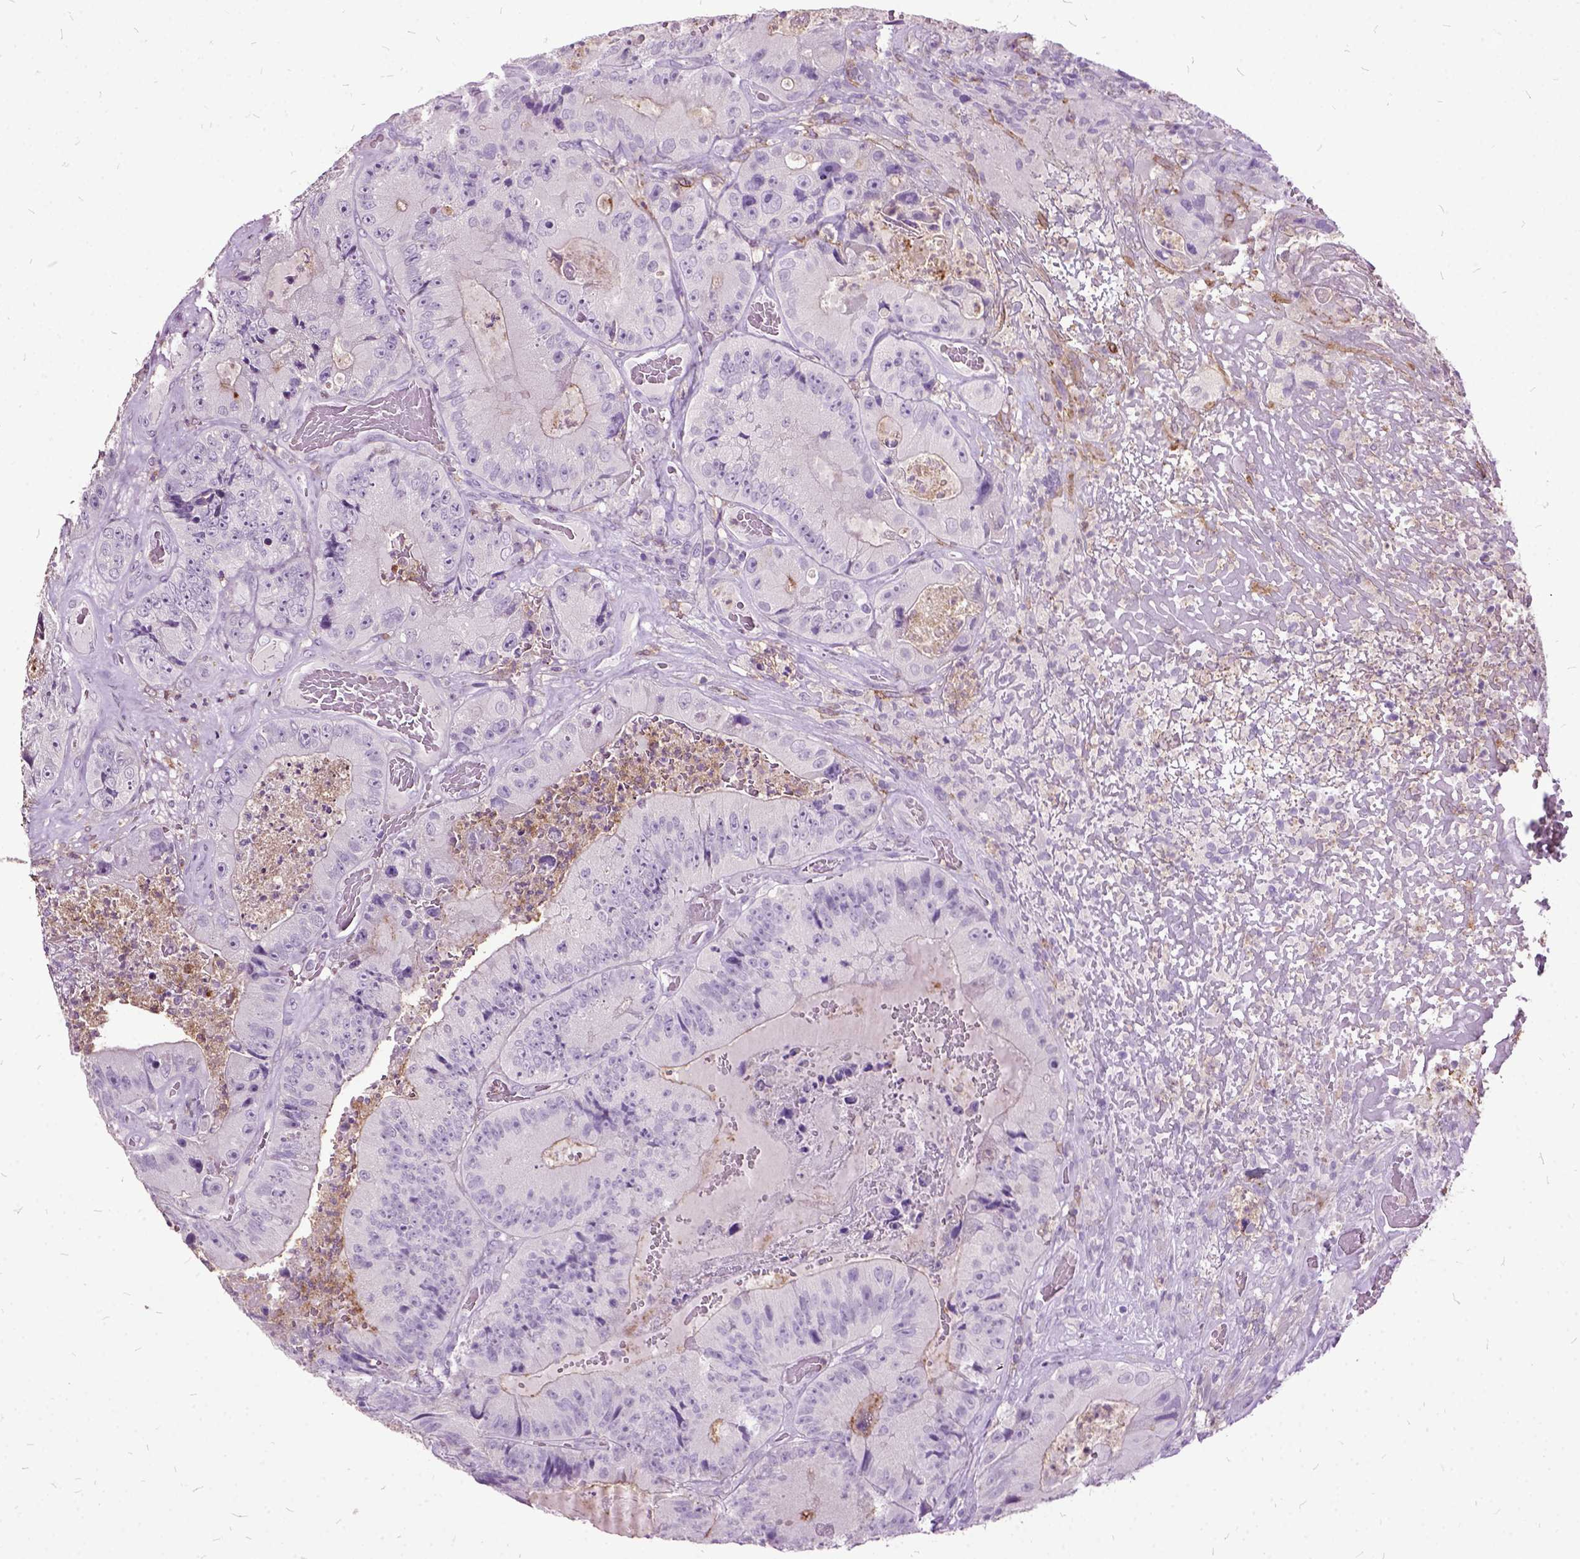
{"staining": {"intensity": "negative", "quantity": "none", "location": "none"}, "tissue": "colorectal cancer", "cell_type": "Tumor cells", "image_type": "cancer", "snomed": [{"axis": "morphology", "description": "Adenocarcinoma, NOS"}, {"axis": "topography", "description": "Colon"}], "caption": "Histopathology image shows no protein expression in tumor cells of colorectal cancer (adenocarcinoma) tissue. (DAB (3,3'-diaminobenzidine) immunohistochemistry, high magnification).", "gene": "MME", "patient": {"sex": "female", "age": 86}}